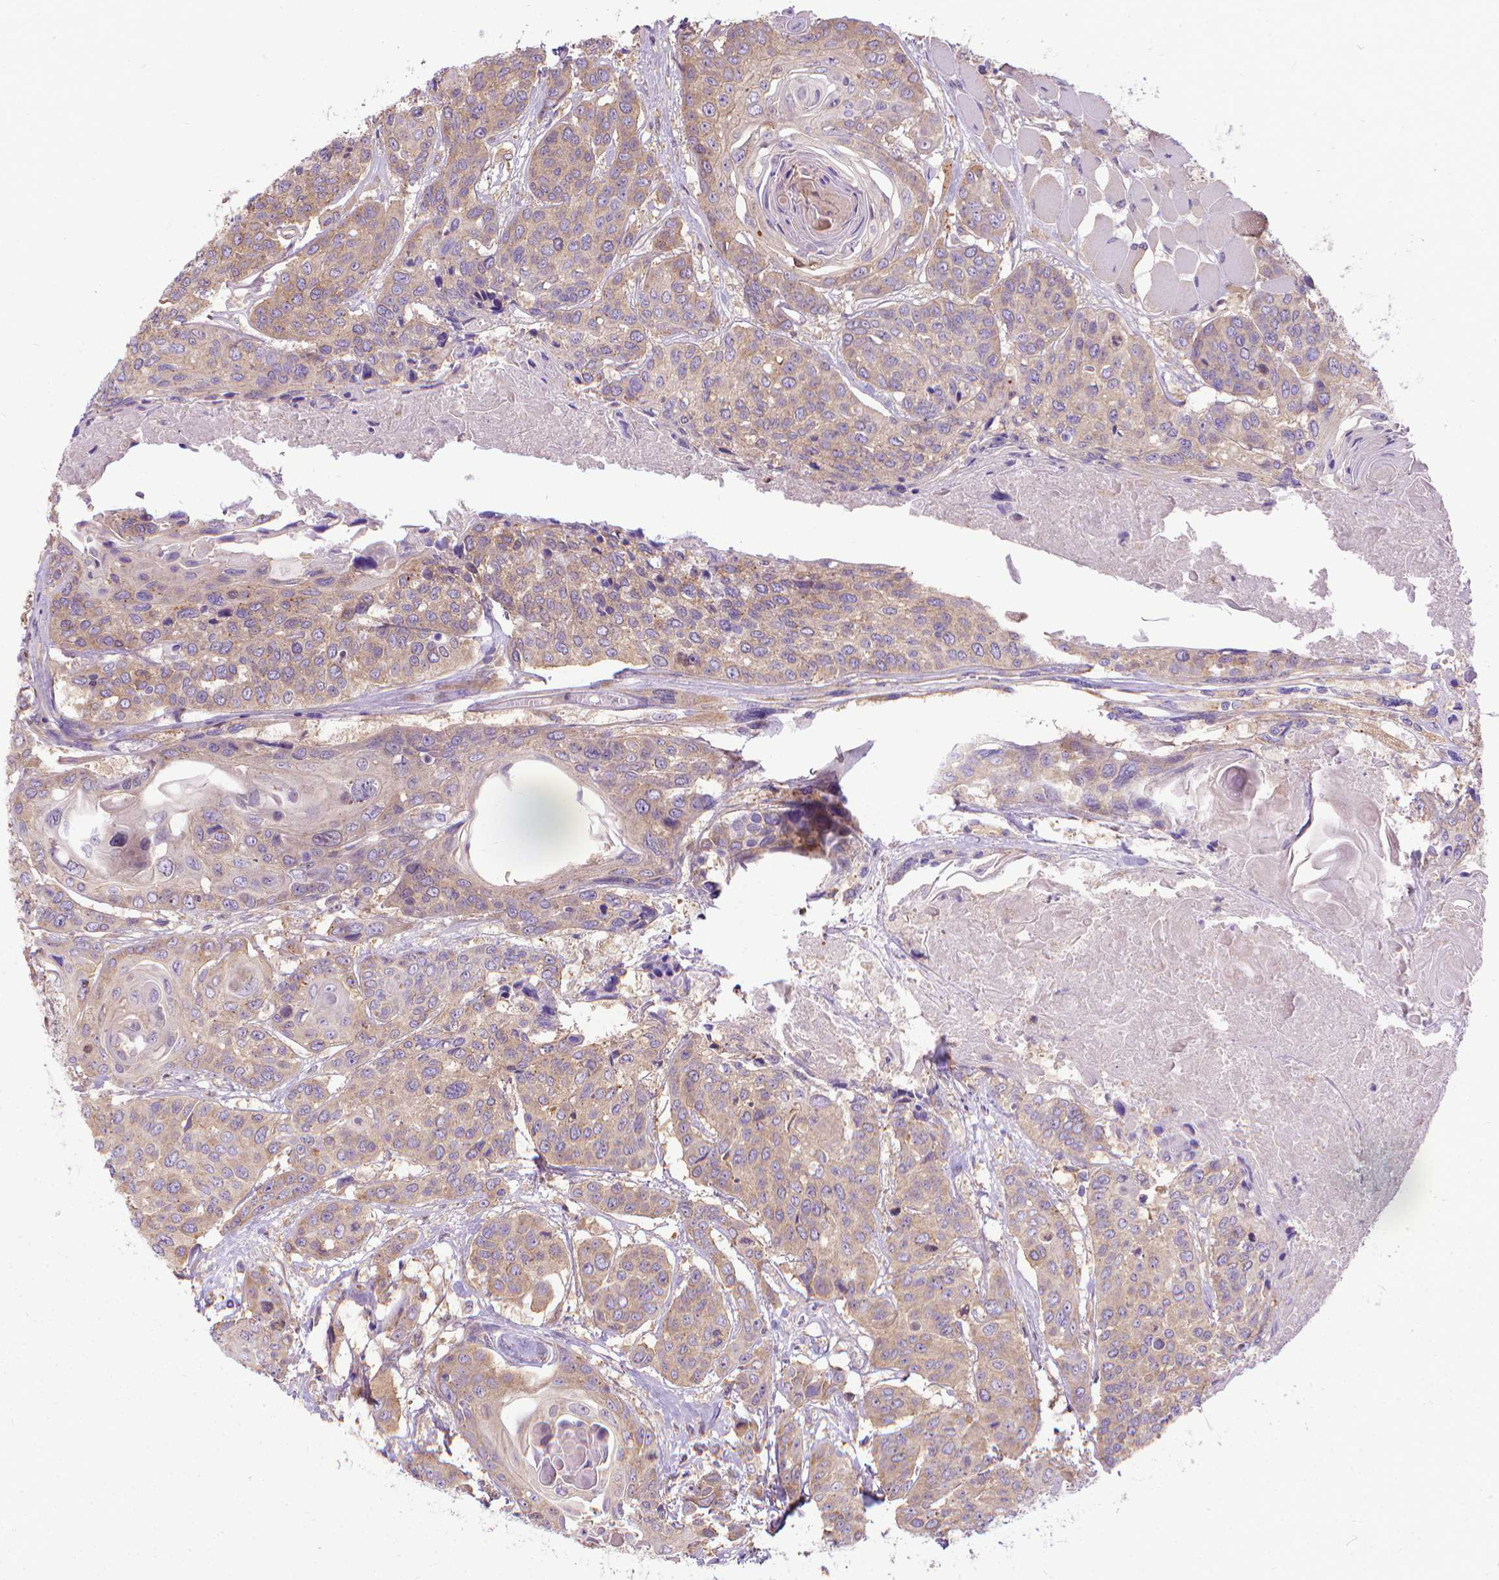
{"staining": {"intensity": "weak", "quantity": ">75%", "location": "cytoplasmic/membranous"}, "tissue": "head and neck cancer", "cell_type": "Tumor cells", "image_type": "cancer", "snomed": [{"axis": "morphology", "description": "Squamous cell carcinoma, NOS"}, {"axis": "topography", "description": "Oral tissue"}, {"axis": "topography", "description": "Head-Neck"}], "caption": "Immunohistochemical staining of head and neck squamous cell carcinoma displays low levels of weak cytoplasmic/membranous protein positivity in approximately >75% of tumor cells. The staining is performed using DAB brown chromogen to label protein expression. The nuclei are counter-stained blue using hematoxylin.", "gene": "CFAP299", "patient": {"sex": "male", "age": 56}}